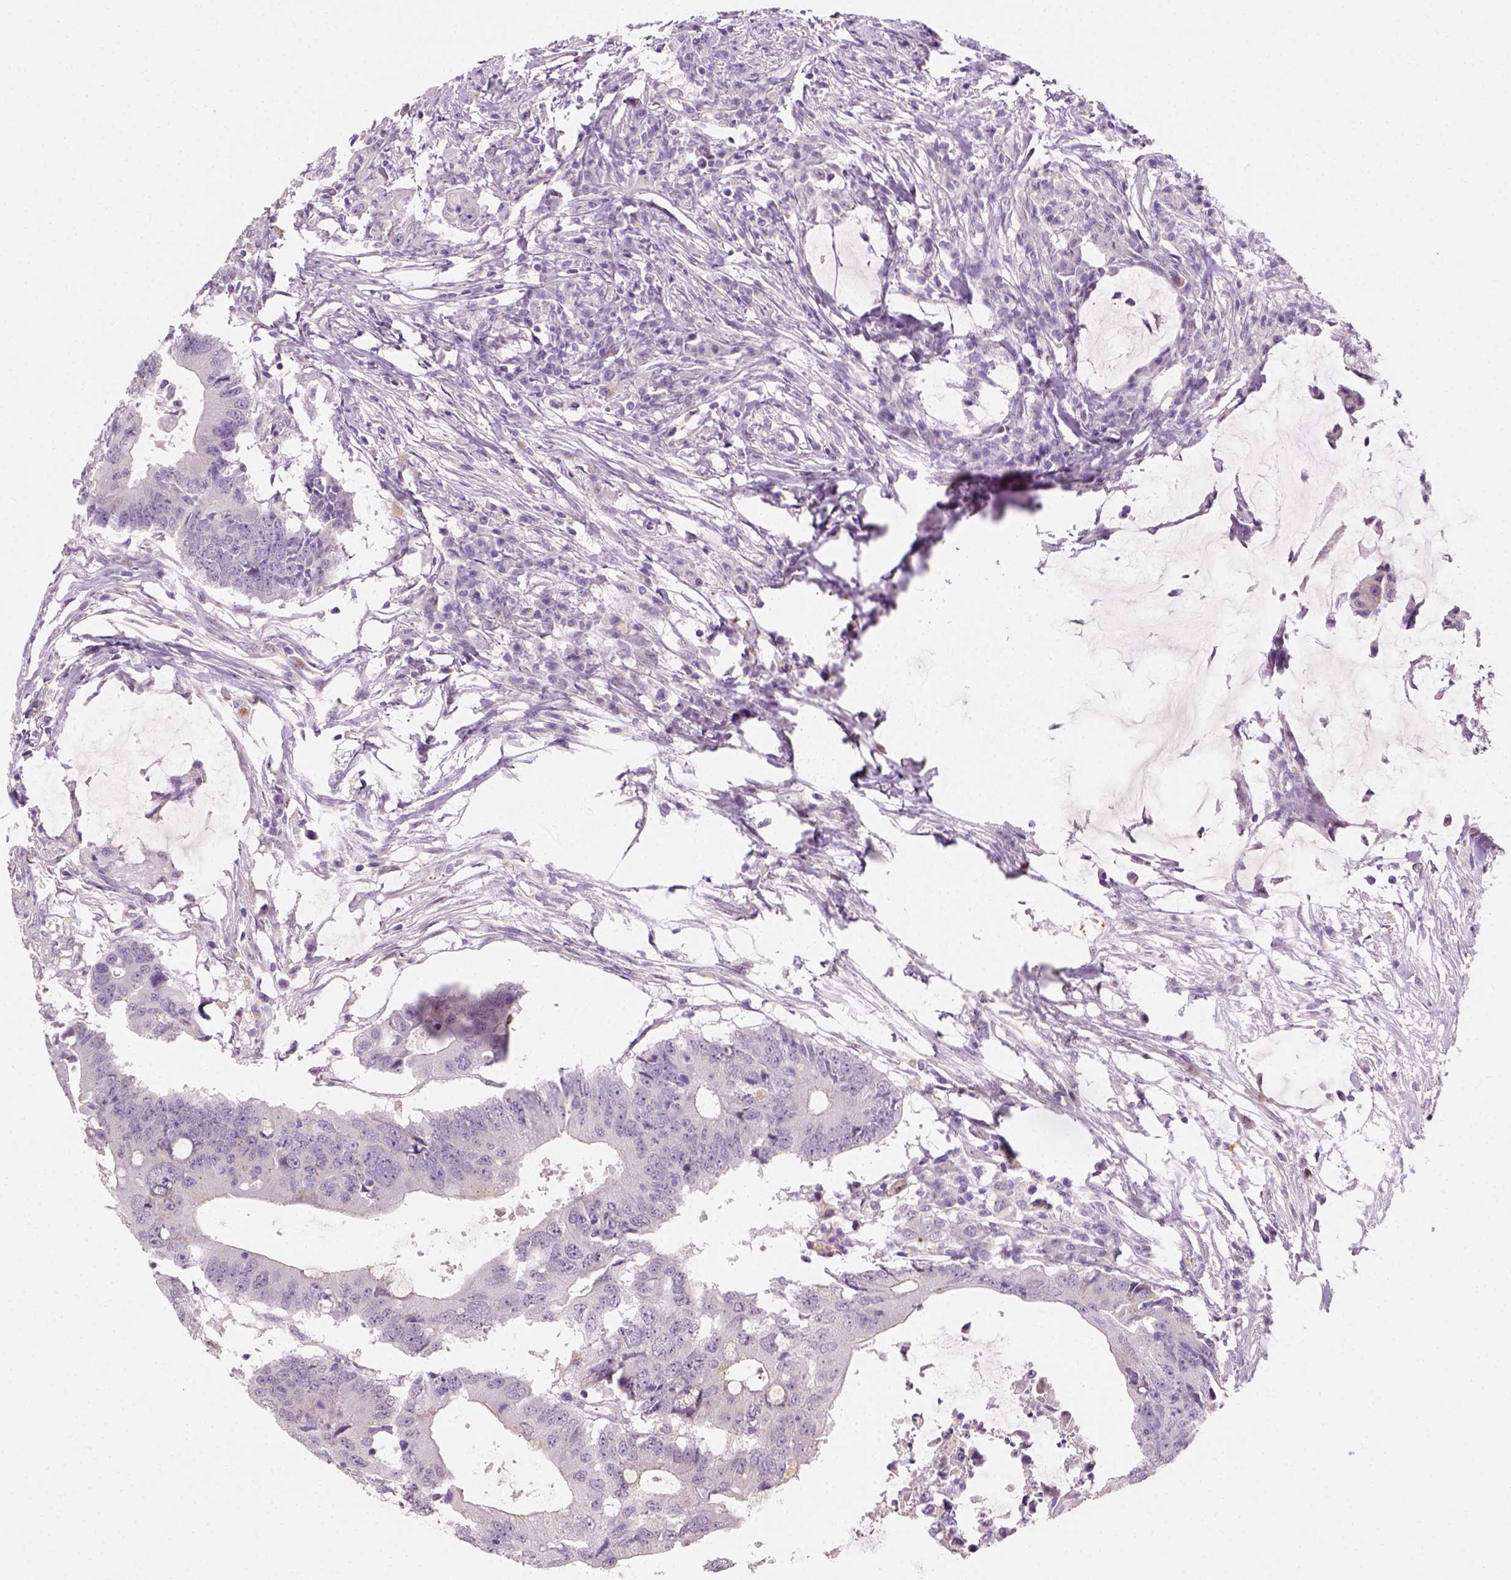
{"staining": {"intensity": "negative", "quantity": "none", "location": "none"}, "tissue": "colorectal cancer", "cell_type": "Tumor cells", "image_type": "cancer", "snomed": [{"axis": "morphology", "description": "Adenocarcinoma, NOS"}, {"axis": "topography", "description": "Colon"}], "caption": "Immunohistochemistry (IHC) micrograph of neoplastic tissue: colorectal cancer (adenocarcinoma) stained with DAB displays no significant protein expression in tumor cells.", "gene": "FAM163B", "patient": {"sex": "male", "age": 71}}